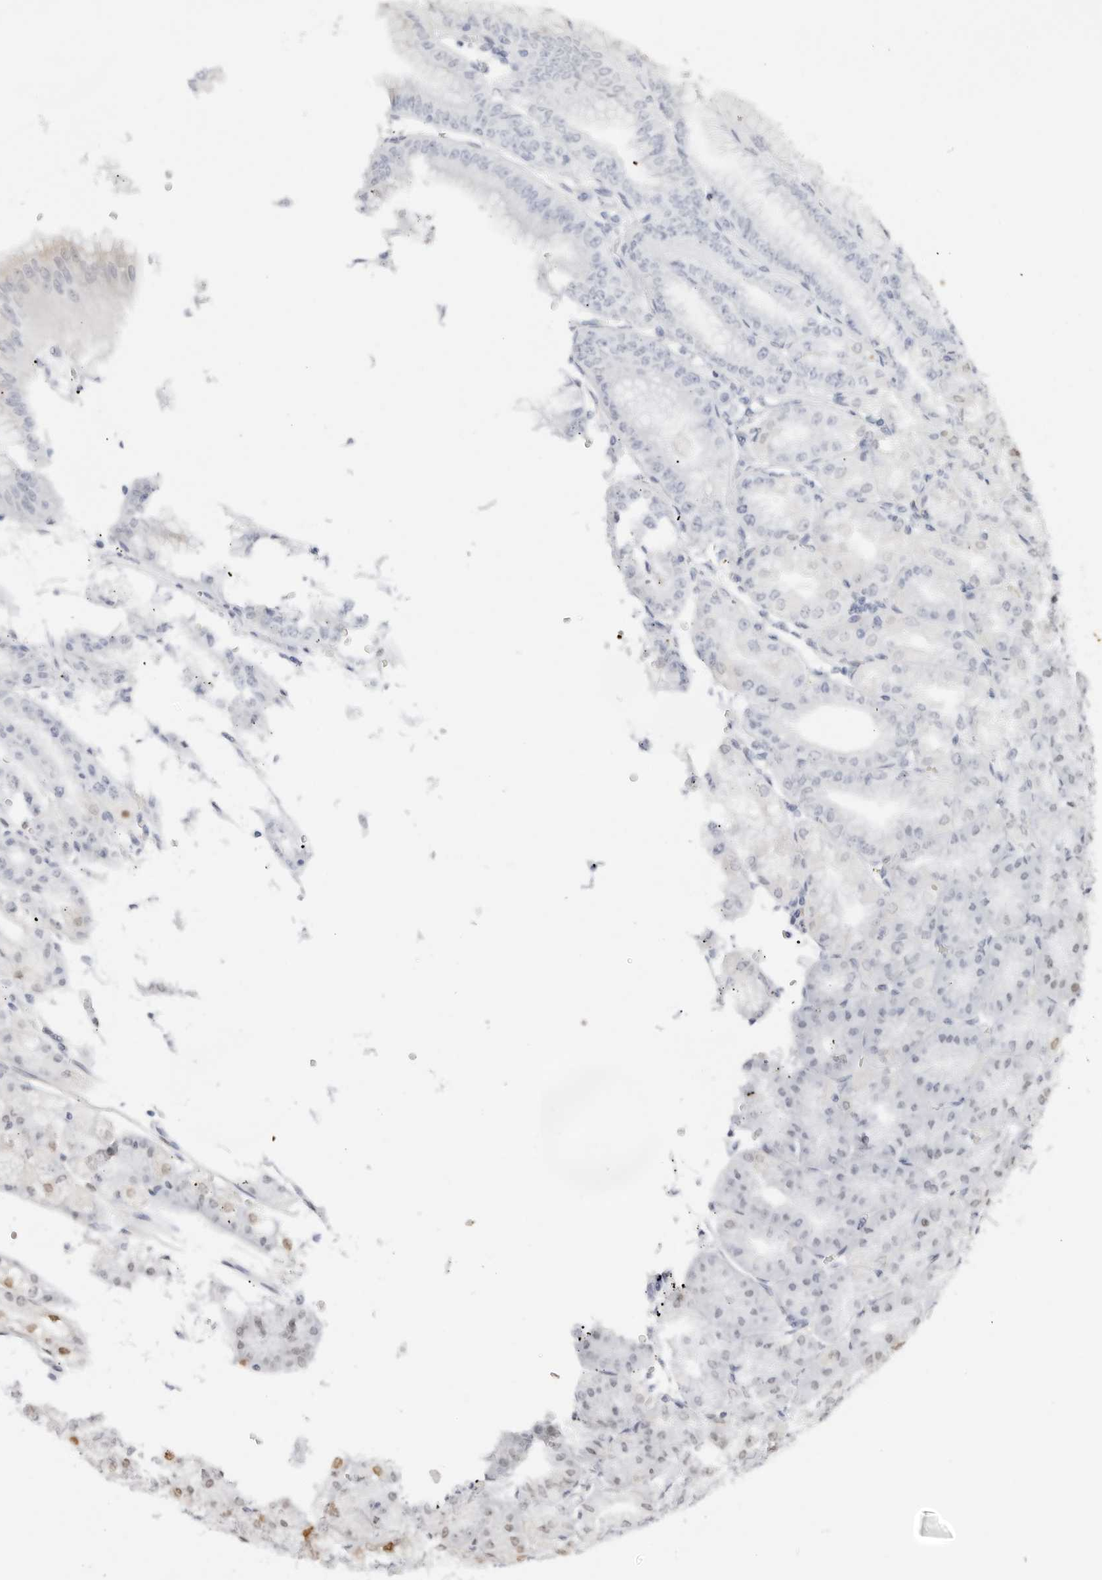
{"staining": {"intensity": "weak", "quantity": "25%-75%", "location": "nuclear"}, "tissue": "stomach", "cell_type": "Glandular cells", "image_type": "normal", "snomed": [{"axis": "morphology", "description": "Normal tissue, NOS"}, {"axis": "topography", "description": "Stomach, lower"}], "caption": "Glandular cells demonstrate low levels of weak nuclear expression in about 25%-75% of cells in normal human stomach.", "gene": "SPIDR", "patient": {"sex": "male", "age": 71}}